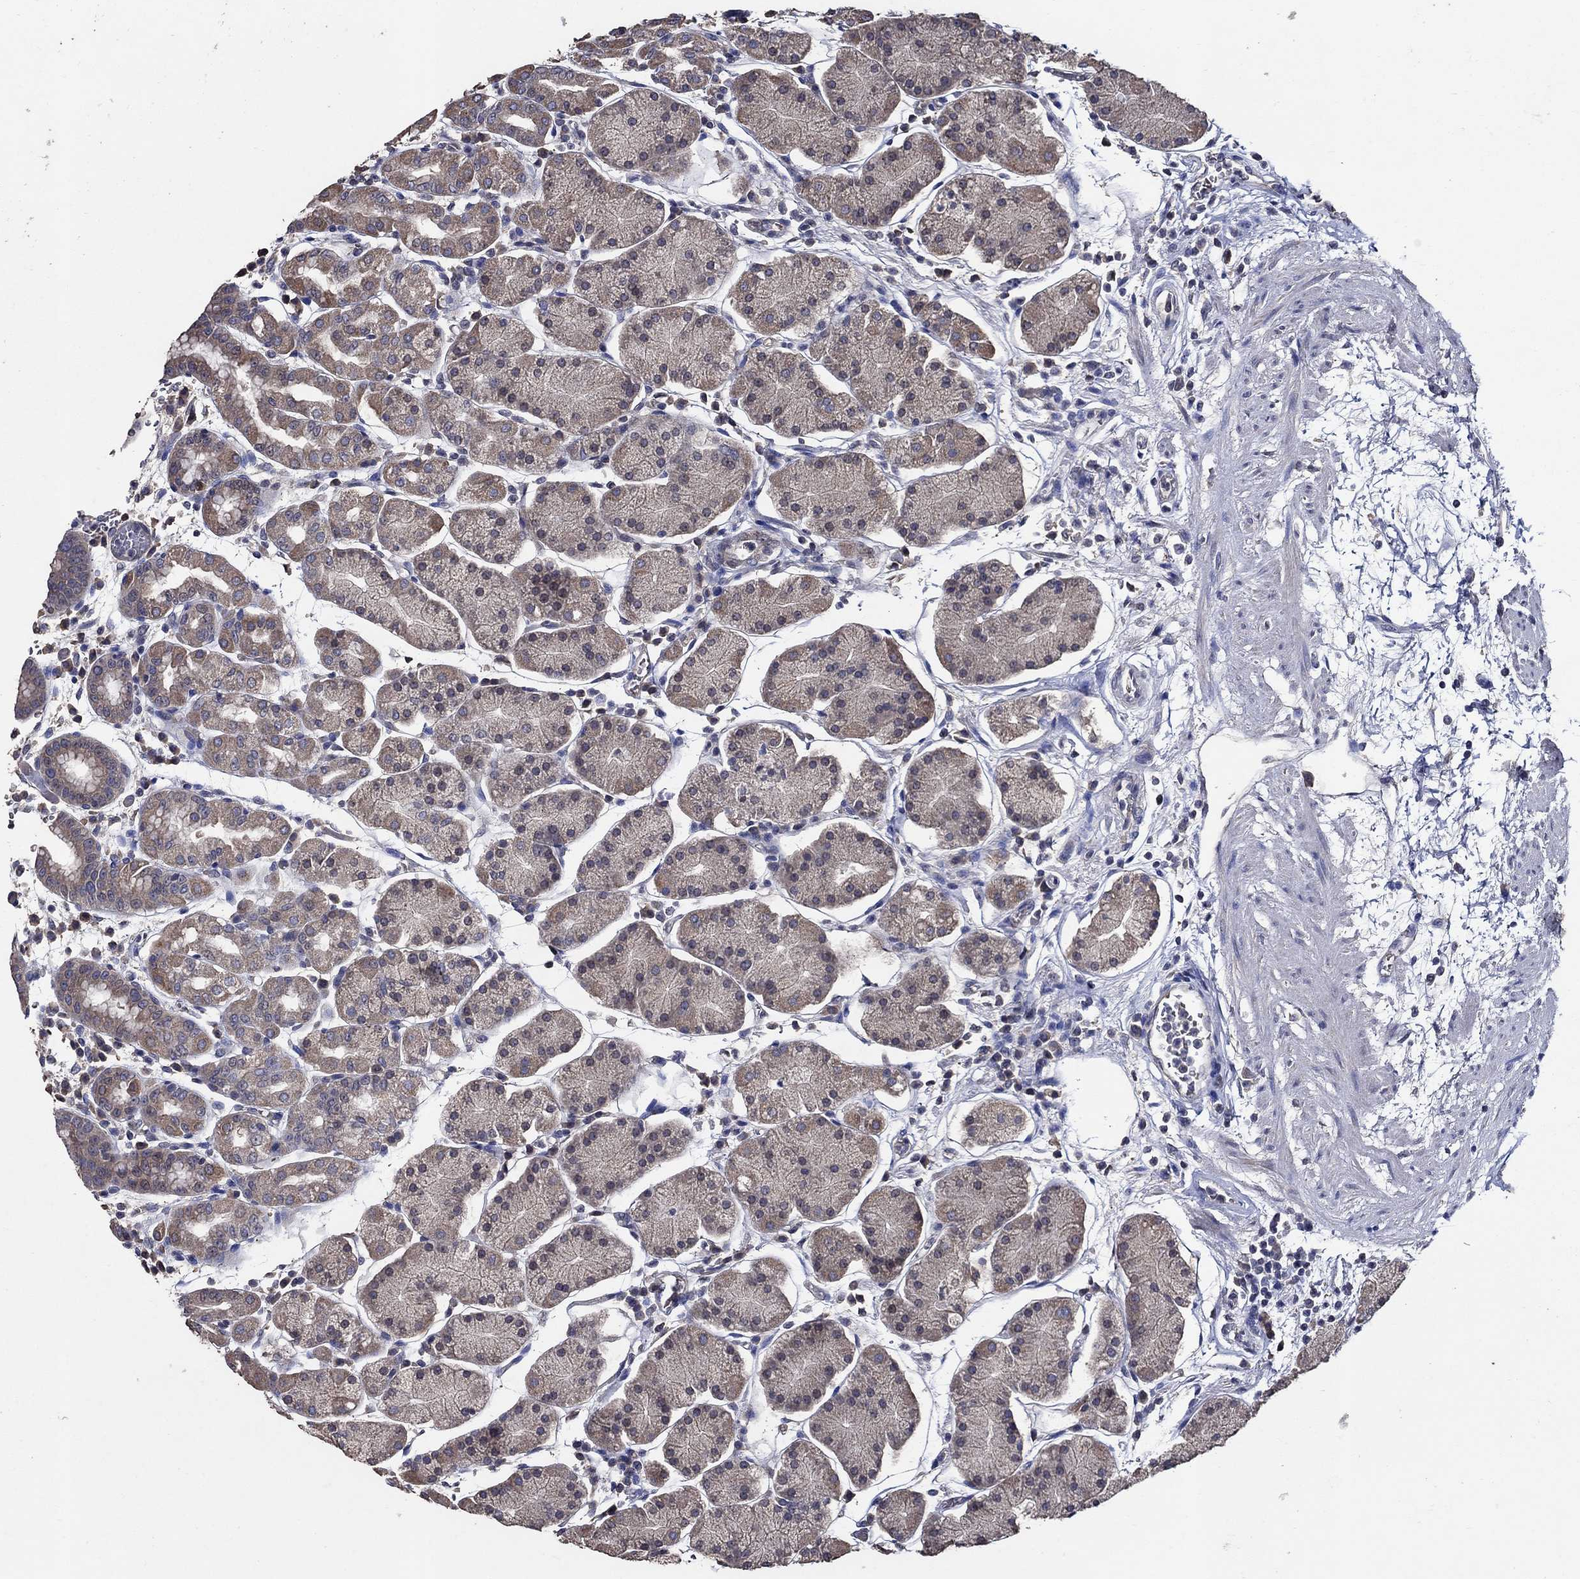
{"staining": {"intensity": "weak", "quantity": "25%-75%", "location": "cytoplasmic/membranous"}, "tissue": "stomach", "cell_type": "Glandular cells", "image_type": "normal", "snomed": [{"axis": "morphology", "description": "Normal tissue, NOS"}, {"axis": "topography", "description": "Stomach"}], "caption": "Approximately 25%-75% of glandular cells in normal stomach exhibit weak cytoplasmic/membranous protein staining as visualized by brown immunohistochemical staining.", "gene": "HAP1", "patient": {"sex": "male", "age": 54}}